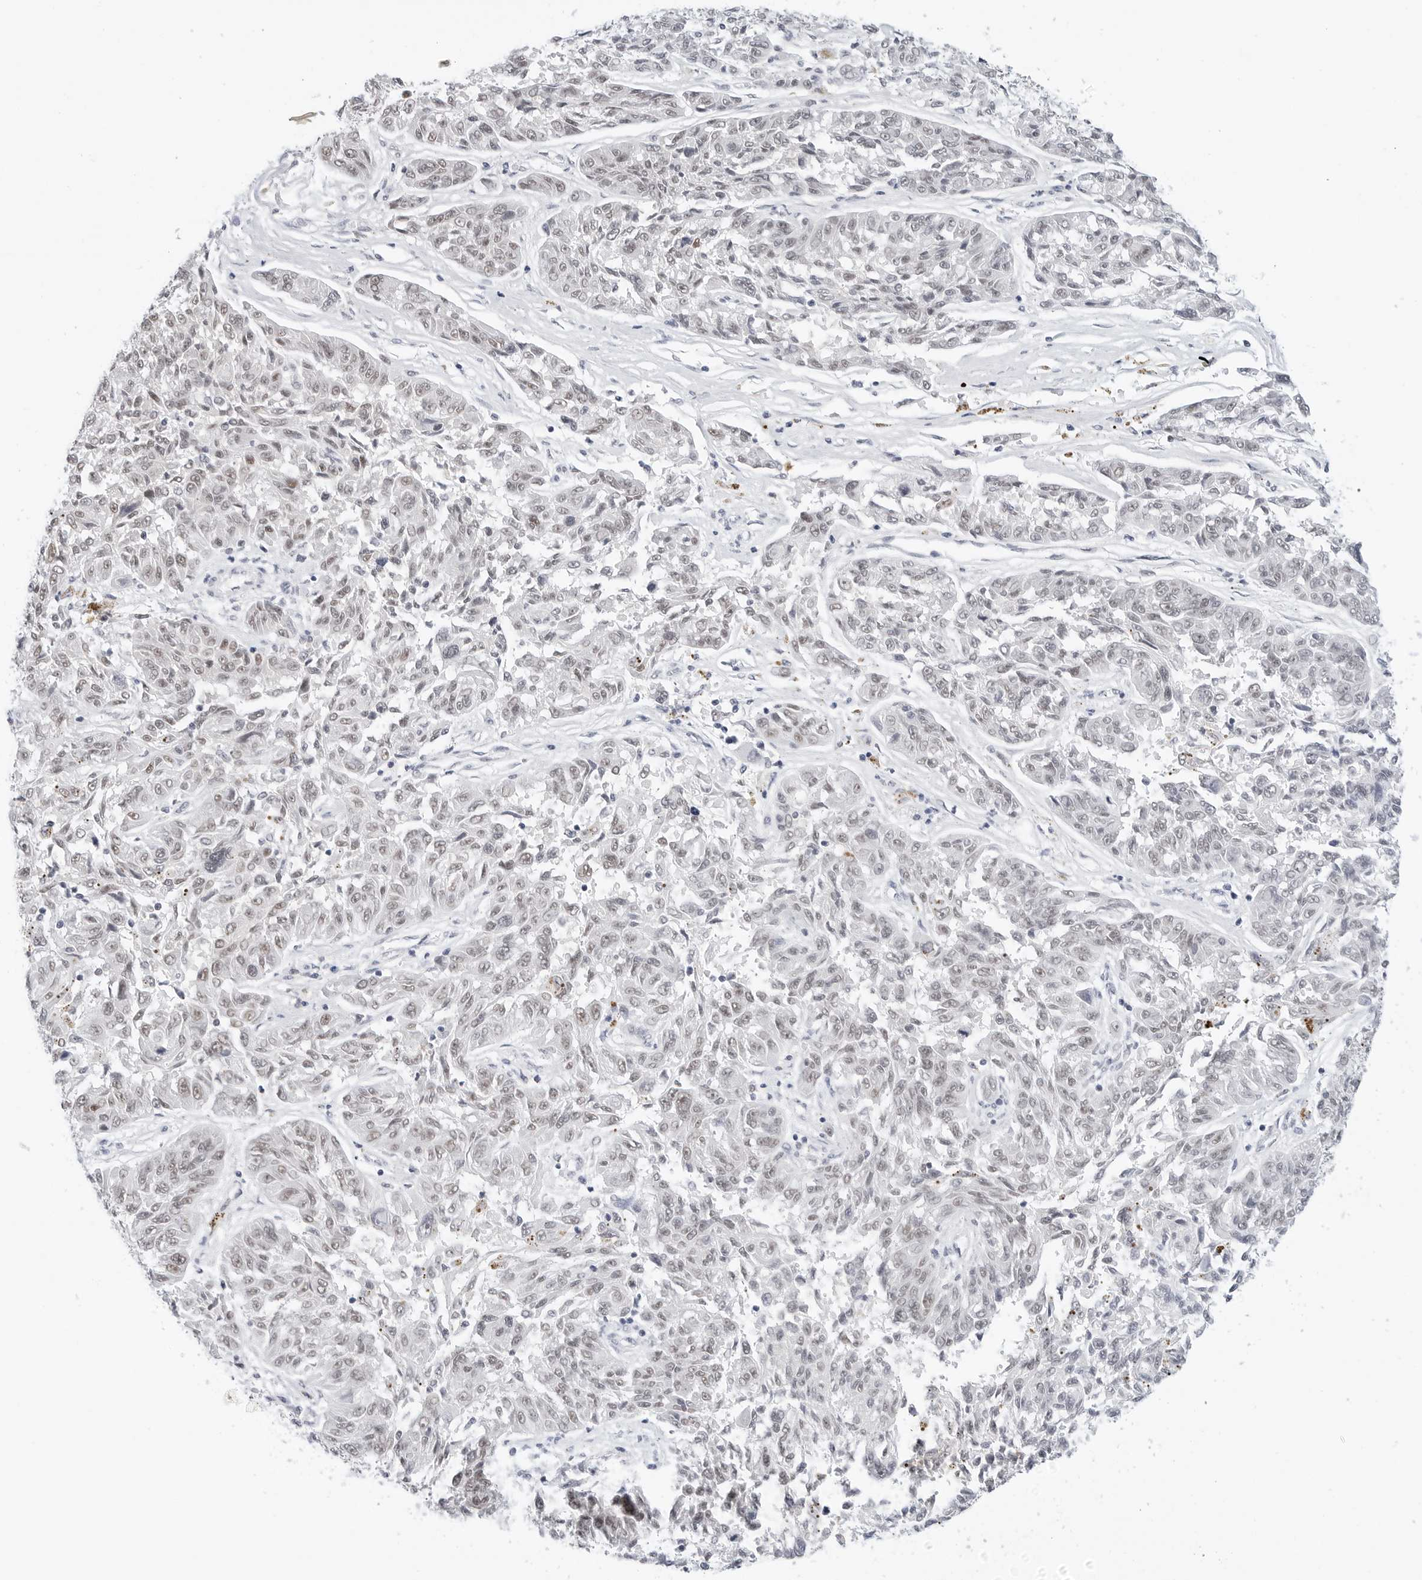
{"staining": {"intensity": "weak", "quantity": "25%-75%", "location": "nuclear"}, "tissue": "melanoma", "cell_type": "Tumor cells", "image_type": "cancer", "snomed": [{"axis": "morphology", "description": "Malignant melanoma, NOS"}, {"axis": "topography", "description": "Skin"}], "caption": "Immunohistochemistry (IHC) of malignant melanoma shows low levels of weak nuclear expression in approximately 25%-75% of tumor cells.", "gene": "TSEN2", "patient": {"sex": "male", "age": 53}}